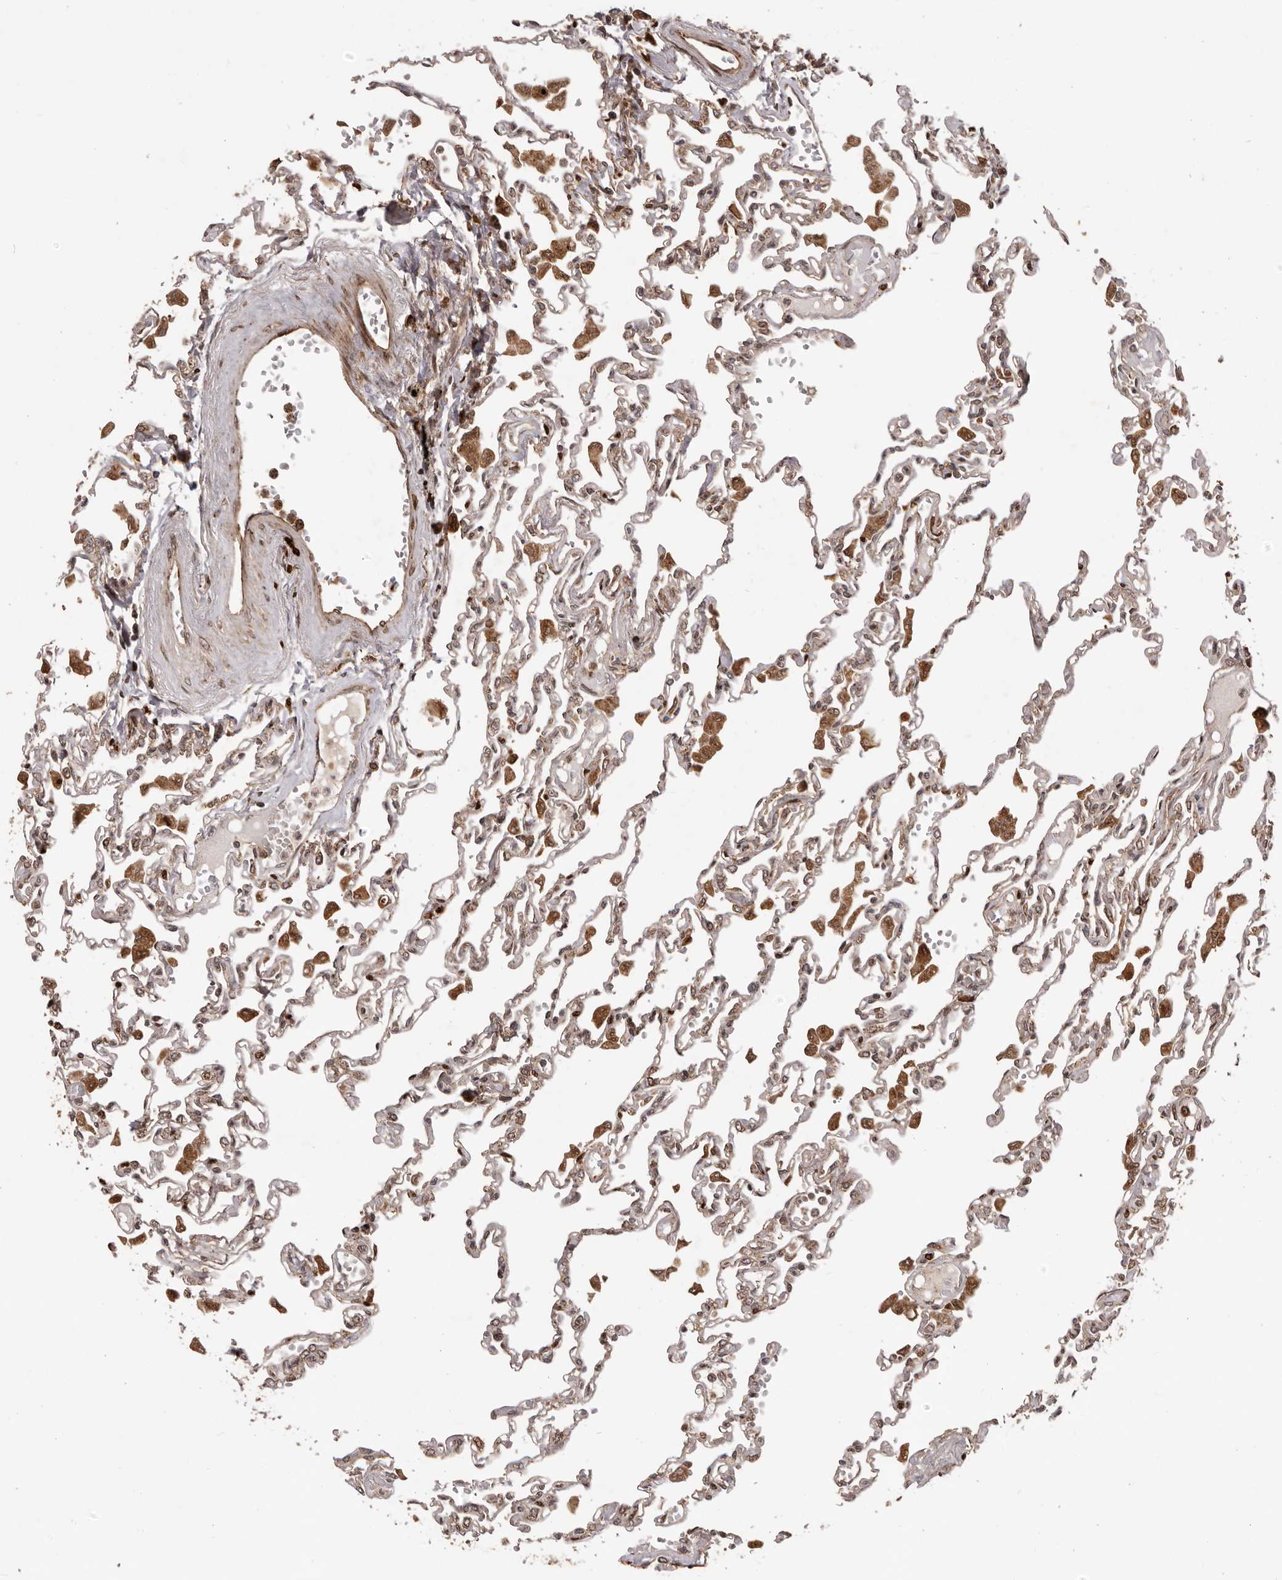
{"staining": {"intensity": "weak", "quantity": ">75%", "location": "cytoplasmic/membranous,nuclear"}, "tissue": "lung", "cell_type": "Alveolar cells", "image_type": "normal", "snomed": [{"axis": "morphology", "description": "Normal tissue, NOS"}, {"axis": "topography", "description": "Bronchus"}, {"axis": "topography", "description": "Lung"}], "caption": "Brown immunohistochemical staining in benign human lung shows weak cytoplasmic/membranous,nuclear staining in about >75% of alveolar cells. The staining is performed using DAB brown chromogen to label protein expression. The nuclei are counter-stained blue using hematoxylin.", "gene": "CHRM2", "patient": {"sex": "female", "age": 49}}